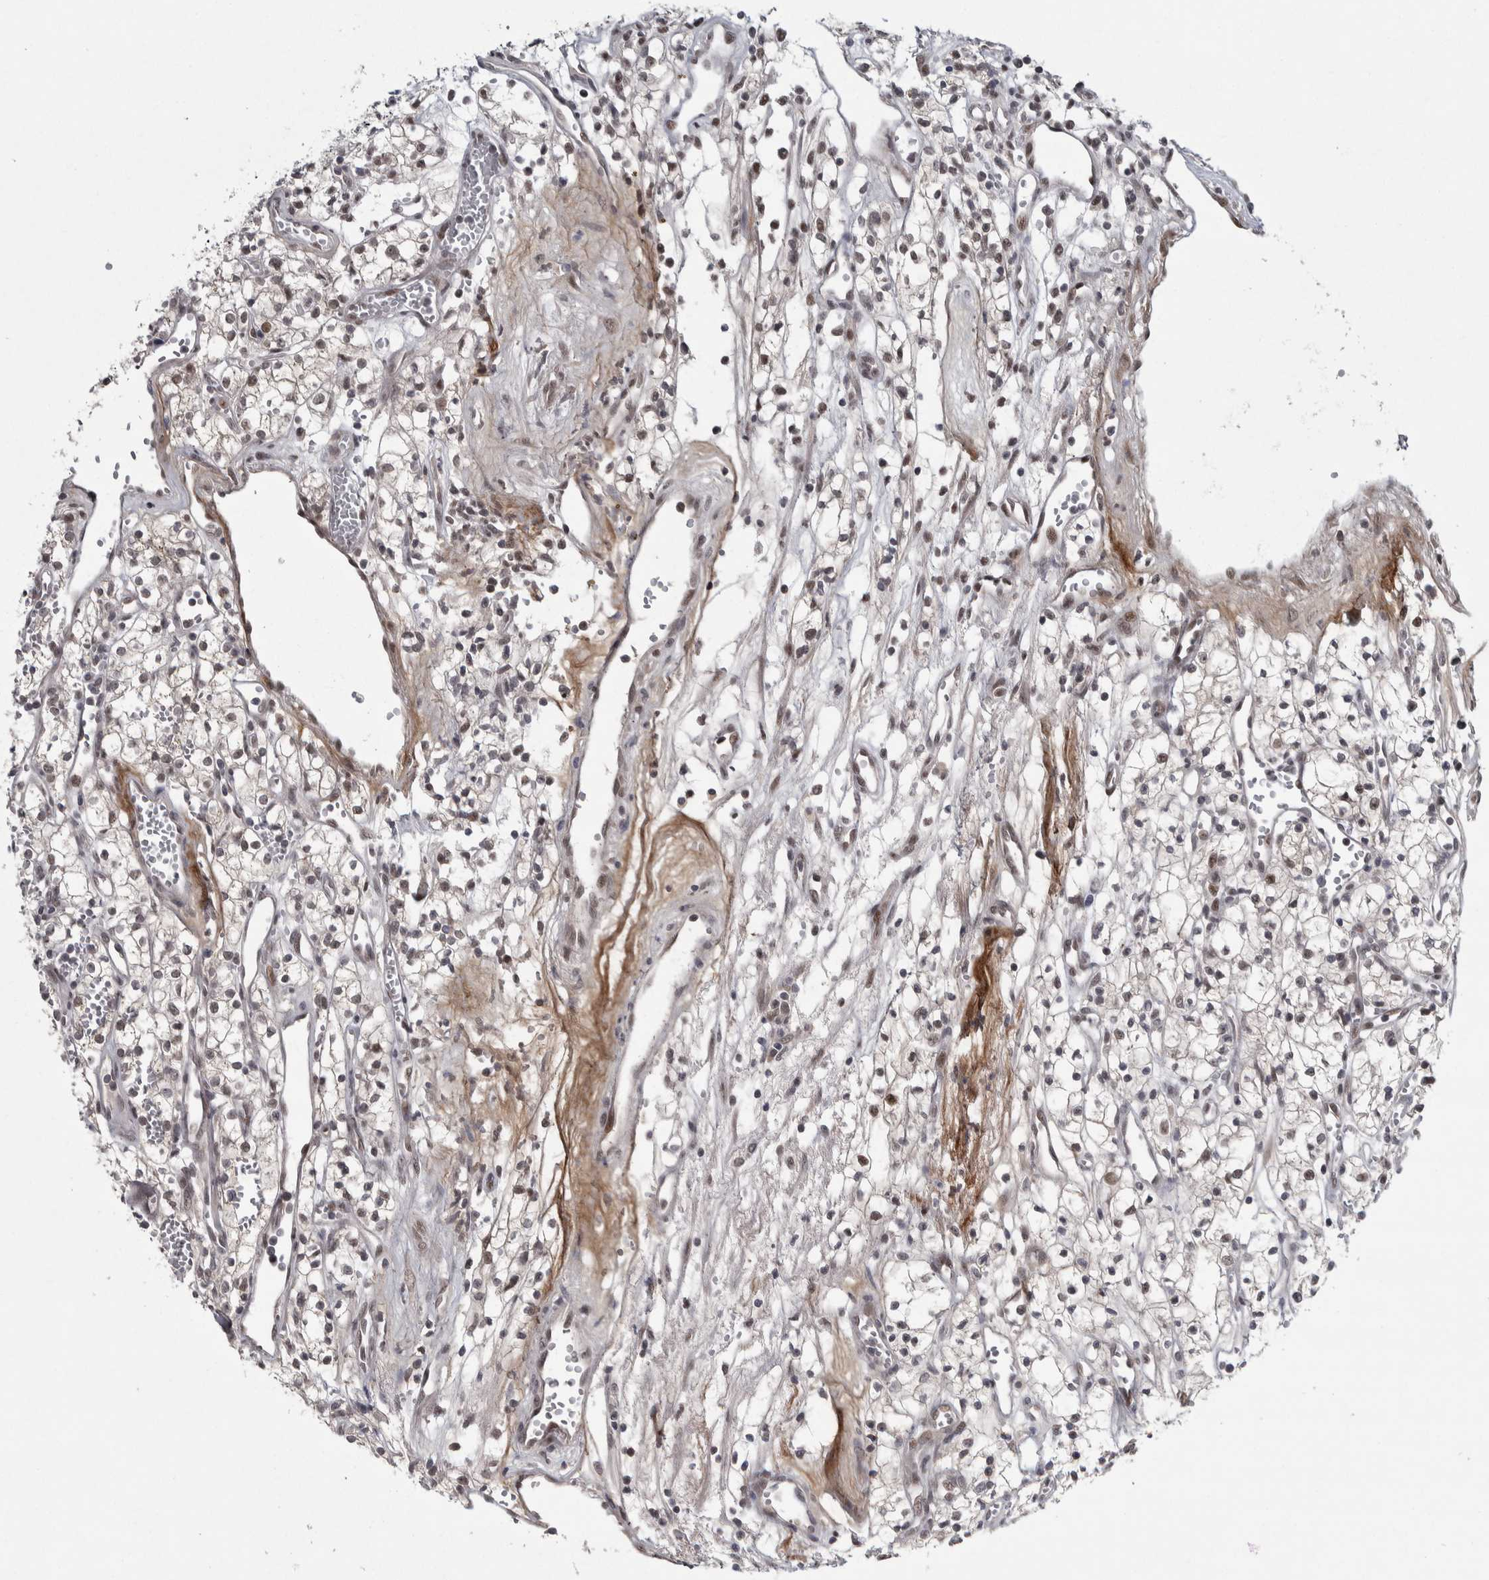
{"staining": {"intensity": "moderate", "quantity": ">75%", "location": "nuclear"}, "tissue": "renal cancer", "cell_type": "Tumor cells", "image_type": "cancer", "snomed": [{"axis": "morphology", "description": "Adenocarcinoma, NOS"}, {"axis": "topography", "description": "Kidney"}], "caption": "Moderate nuclear protein positivity is identified in approximately >75% of tumor cells in renal cancer (adenocarcinoma).", "gene": "ASPN", "patient": {"sex": "male", "age": 59}}